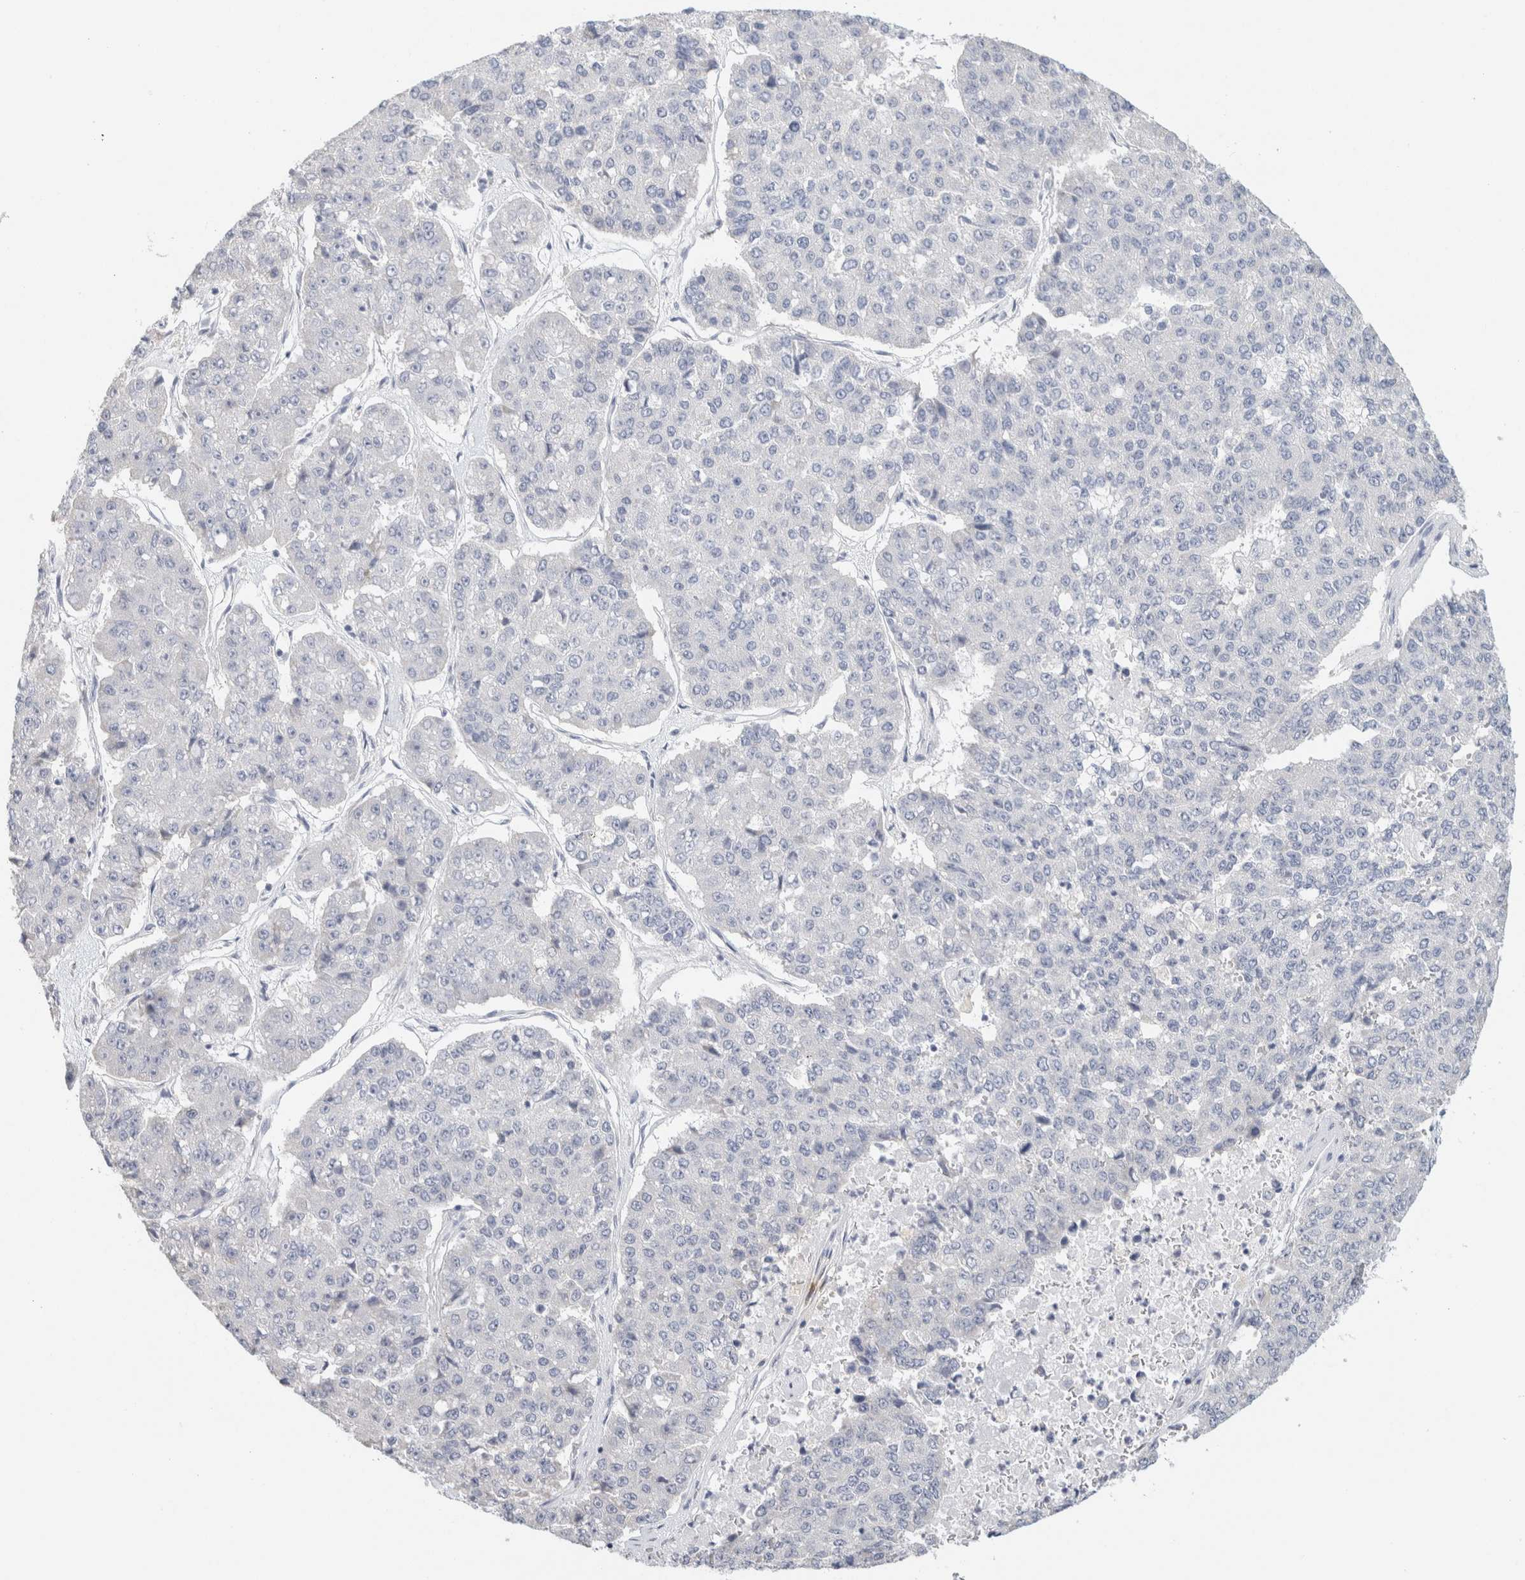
{"staining": {"intensity": "negative", "quantity": "none", "location": "none"}, "tissue": "pancreatic cancer", "cell_type": "Tumor cells", "image_type": "cancer", "snomed": [{"axis": "morphology", "description": "Adenocarcinoma, NOS"}, {"axis": "topography", "description": "Pancreas"}], "caption": "DAB immunohistochemical staining of human pancreatic cancer reveals no significant positivity in tumor cells.", "gene": "NEFM", "patient": {"sex": "male", "age": 50}}